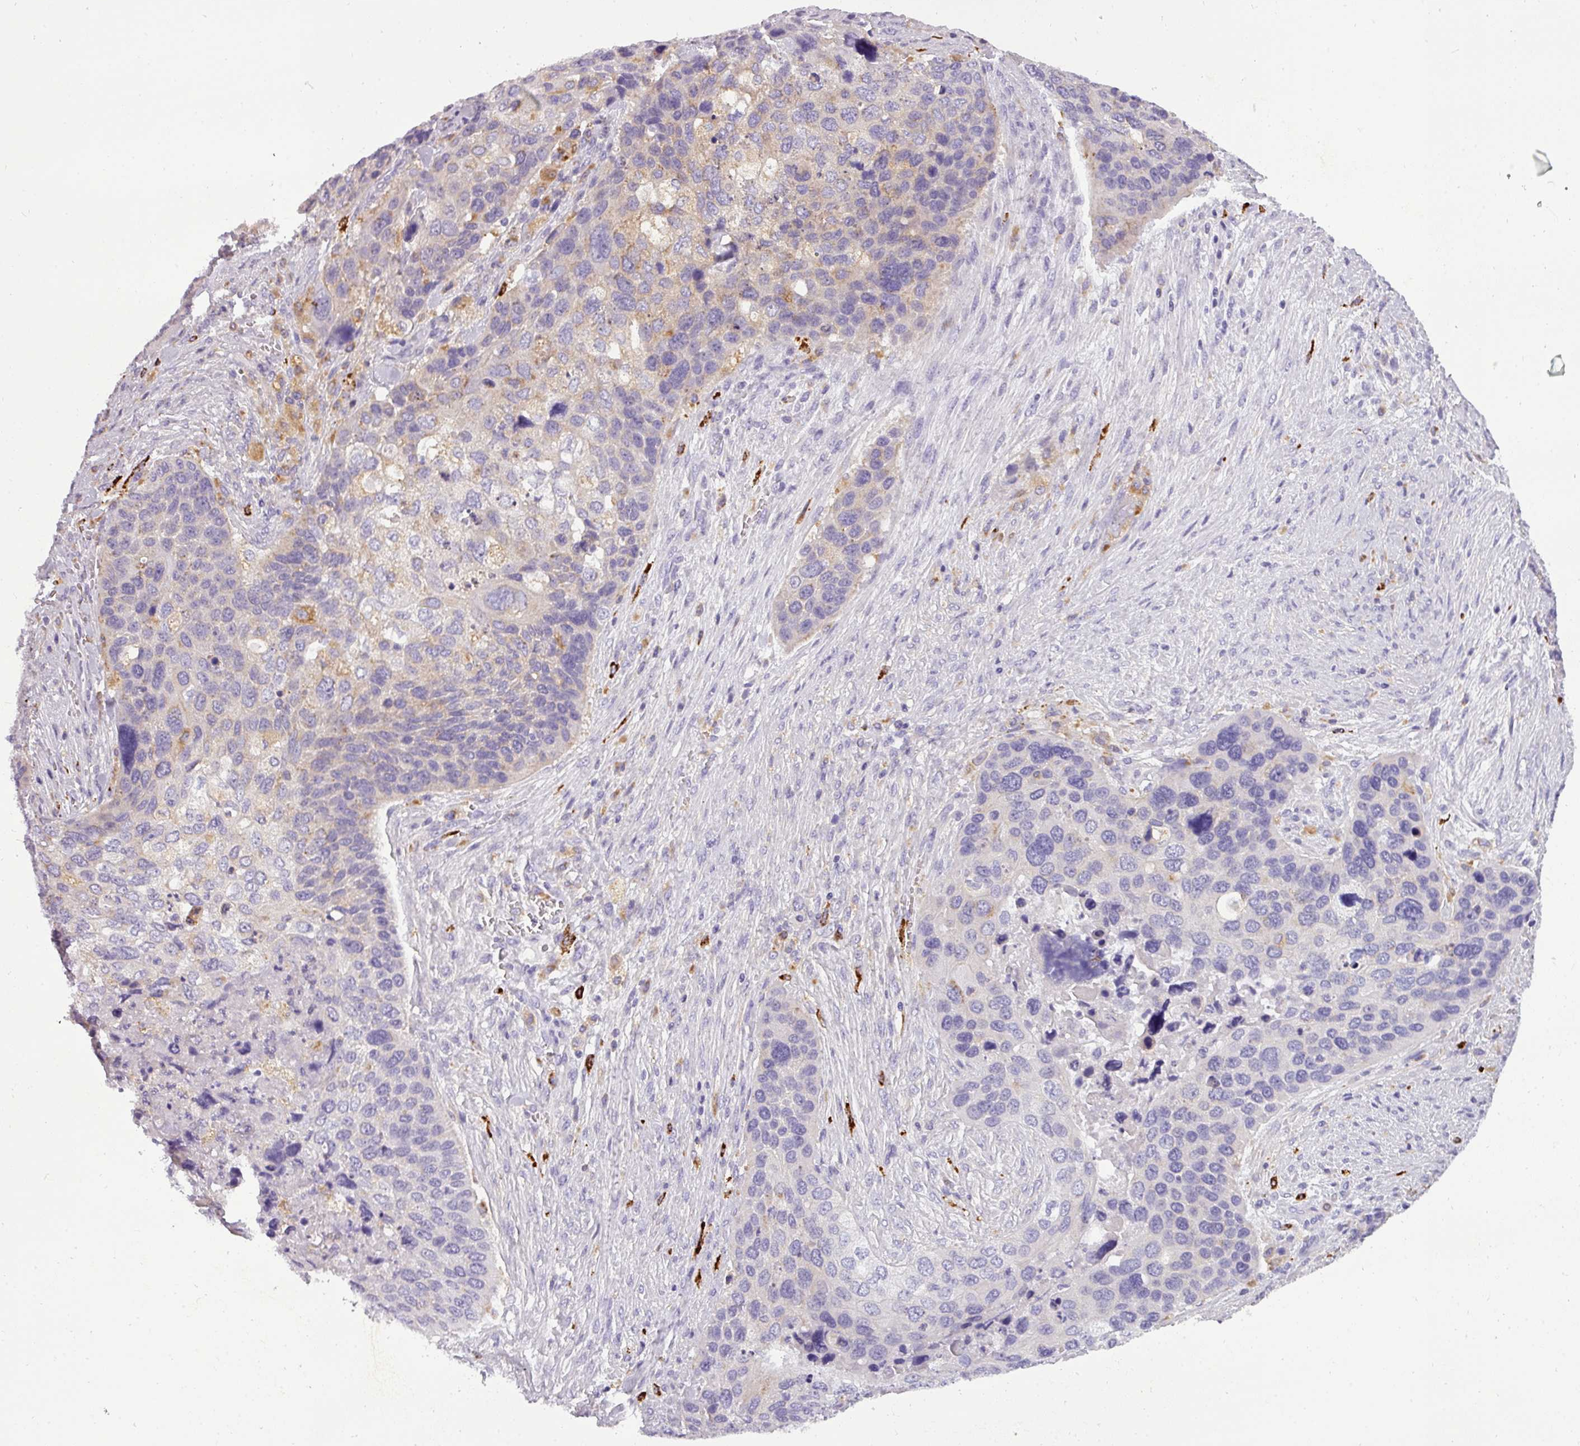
{"staining": {"intensity": "weak", "quantity": "<25%", "location": "cytoplasmic/membranous"}, "tissue": "skin cancer", "cell_type": "Tumor cells", "image_type": "cancer", "snomed": [{"axis": "morphology", "description": "Basal cell carcinoma"}, {"axis": "topography", "description": "Skin"}], "caption": "DAB immunohistochemical staining of human basal cell carcinoma (skin) exhibits no significant positivity in tumor cells.", "gene": "ATP6V1D", "patient": {"sex": "female", "age": 74}}